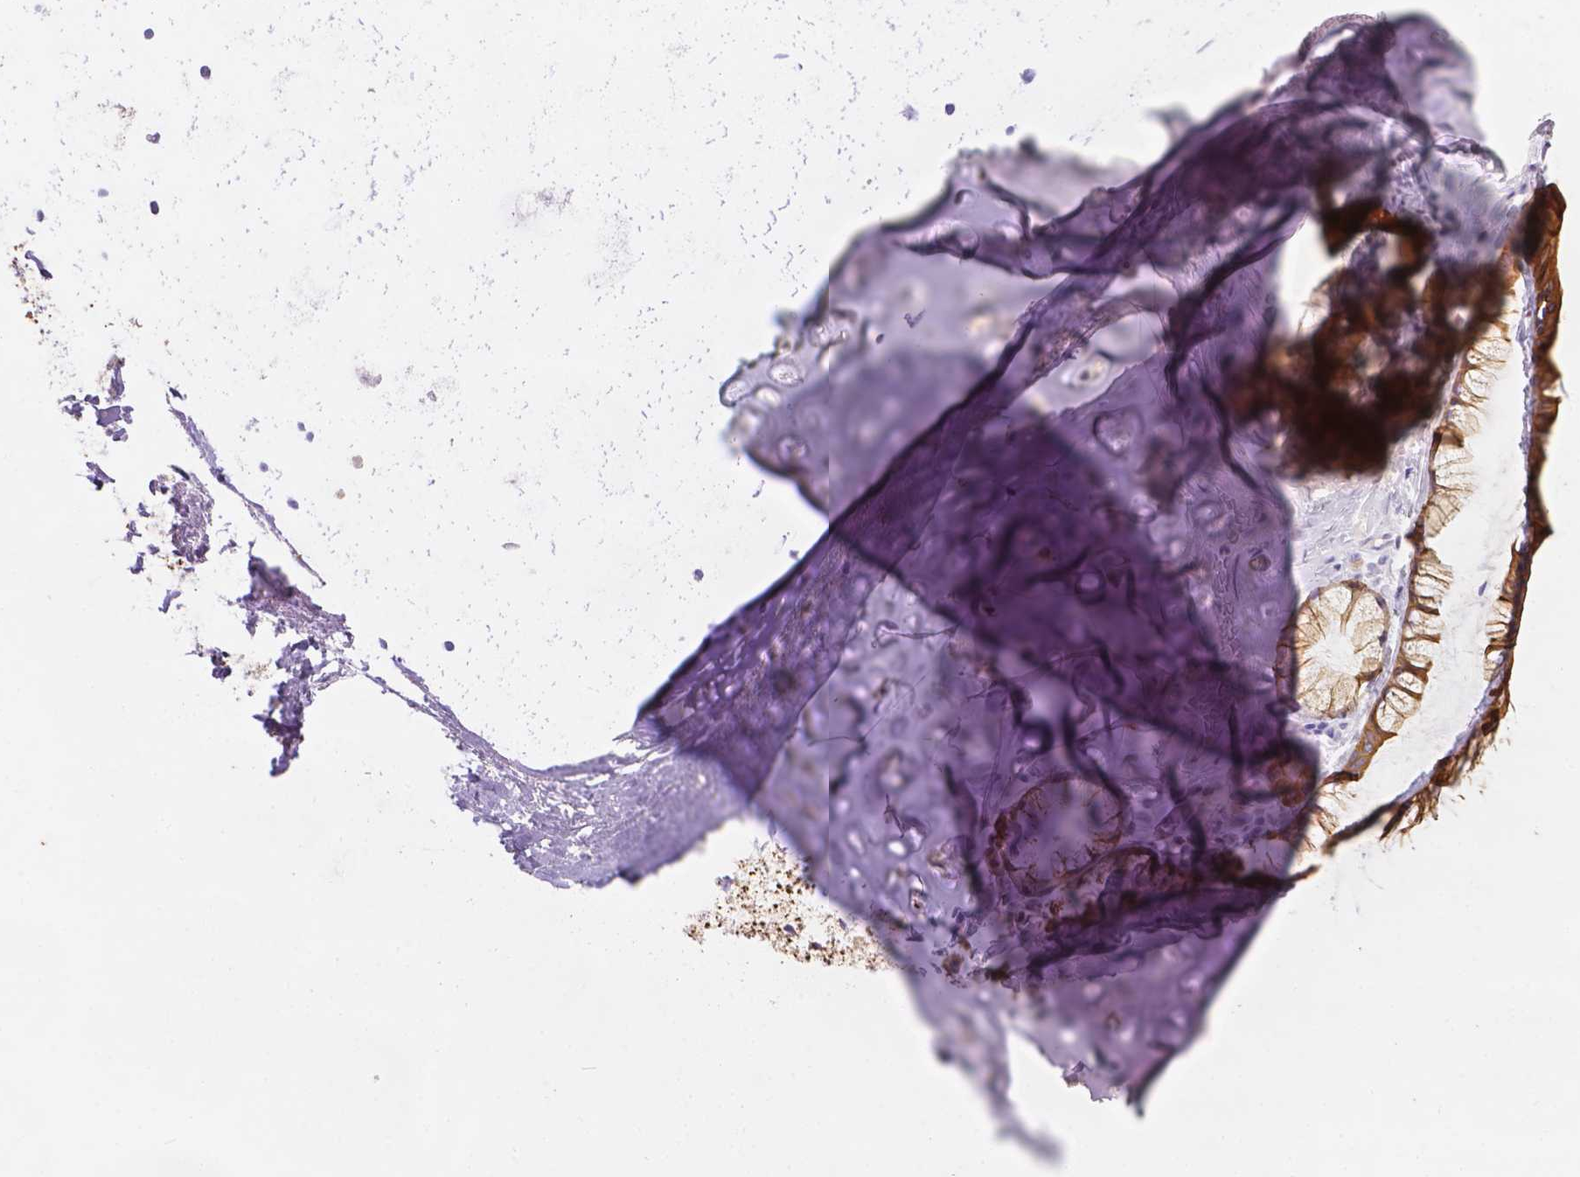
{"staining": {"intensity": "negative", "quantity": "none", "location": "none"}, "tissue": "soft tissue", "cell_type": "Chondrocytes", "image_type": "normal", "snomed": [{"axis": "morphology", "description": "Normal tissue, NOS"}, {"axis": "topography", "description": "Bronchus"}, {"axis": "topography", "description": "Lung"}], "caption": "Chondrocytes are negative for brown protein staining in normal soft tissue. (Immunohistochemistry, brightfield microscopy, high magnification).", "gene": "DMWD", "patient": {"sex": "female", "age": 57}}